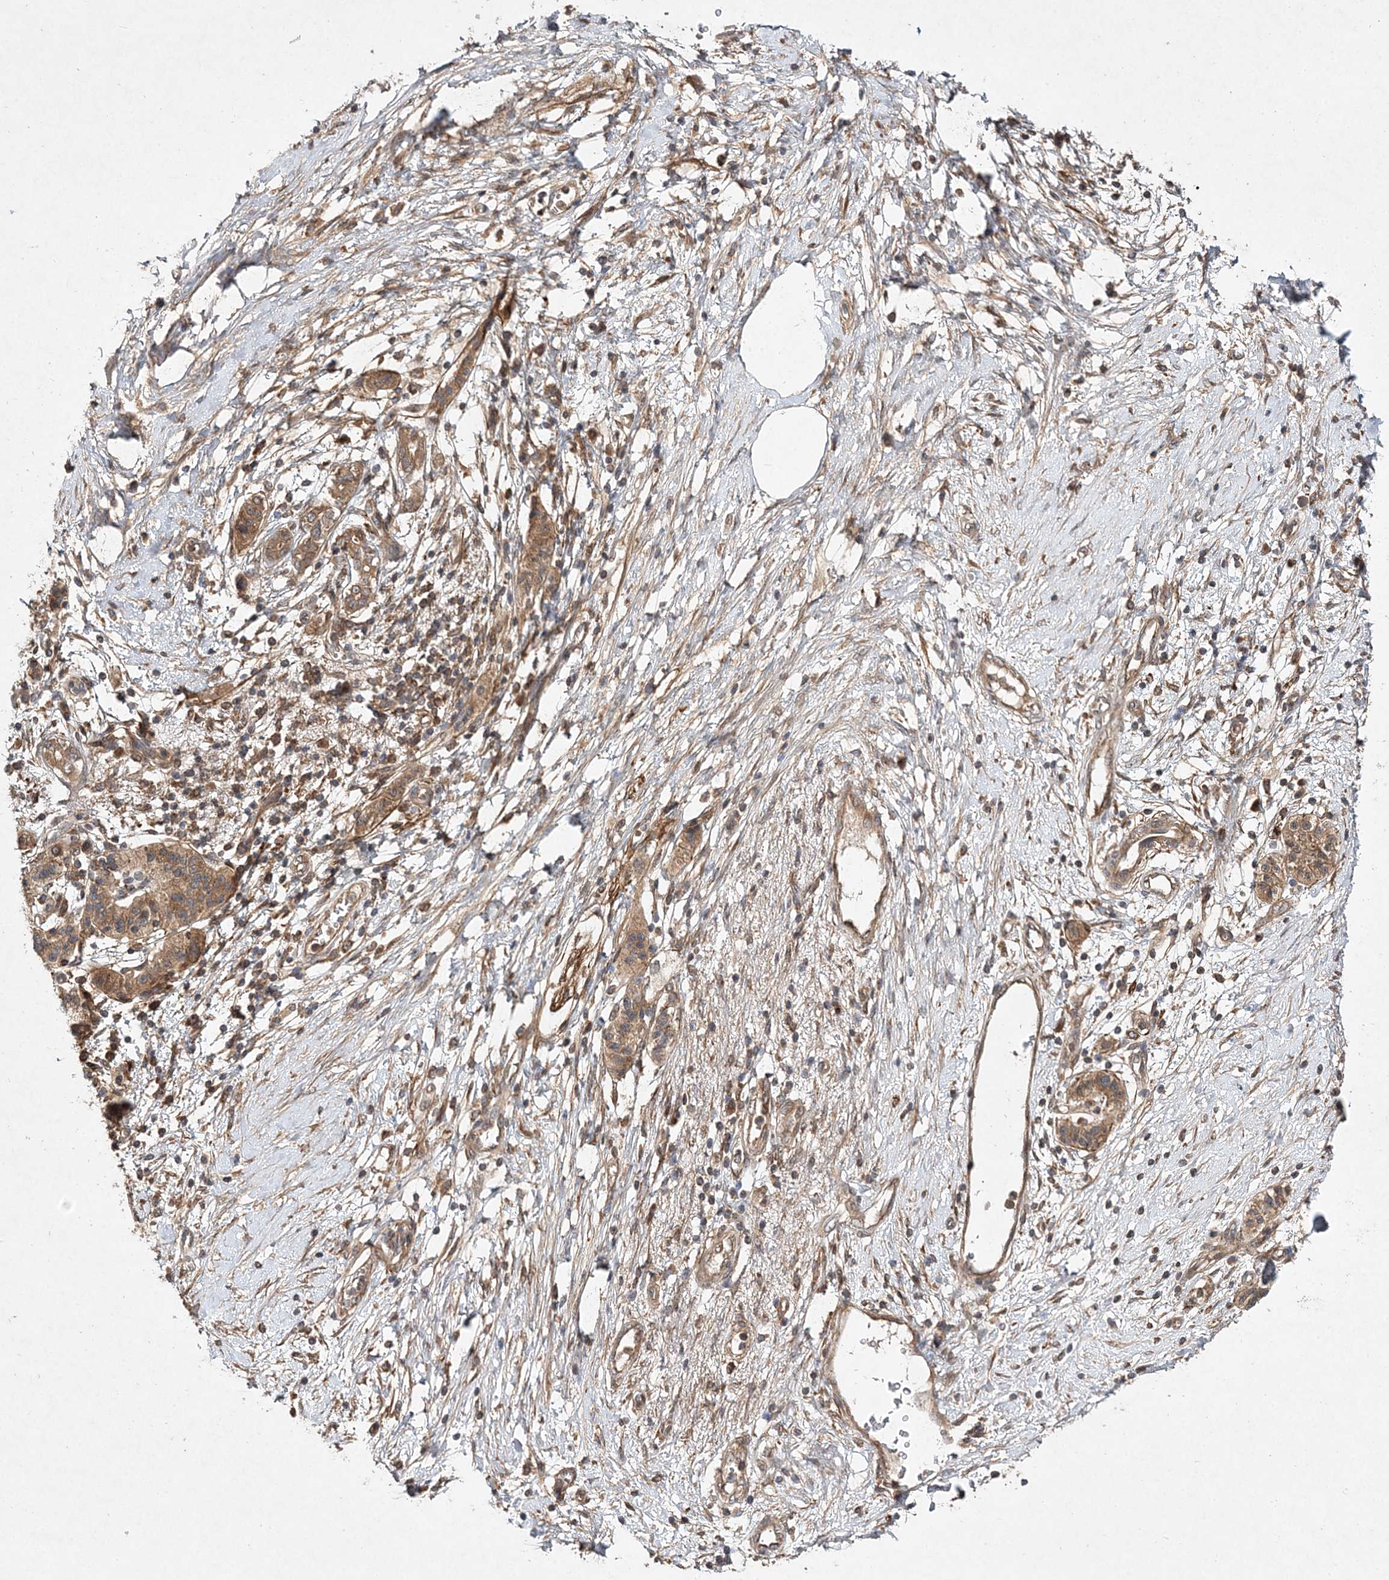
{"staining": {"intensity": "moderate", "quantity": ">75%", "location": "cytoplasmic/membranous"}, "tissue": "pancreatic cancer", "cell_type": "Tumor cells", "image_type": "cancer", "snomed": [{"axis": "morphology", "description": "Adenocarcinoma, NOS"}, {"axis": "topography", "description": "Pancreas"}], "caption": "Protein staining demonstrates moderate cytoplasmic/membranous expression in about >75% of tumor cells in pancreatic cancer (adenocarcinoma).", "gene": "TMEM9B", "patient": {"sex": "male", "age": 50}}